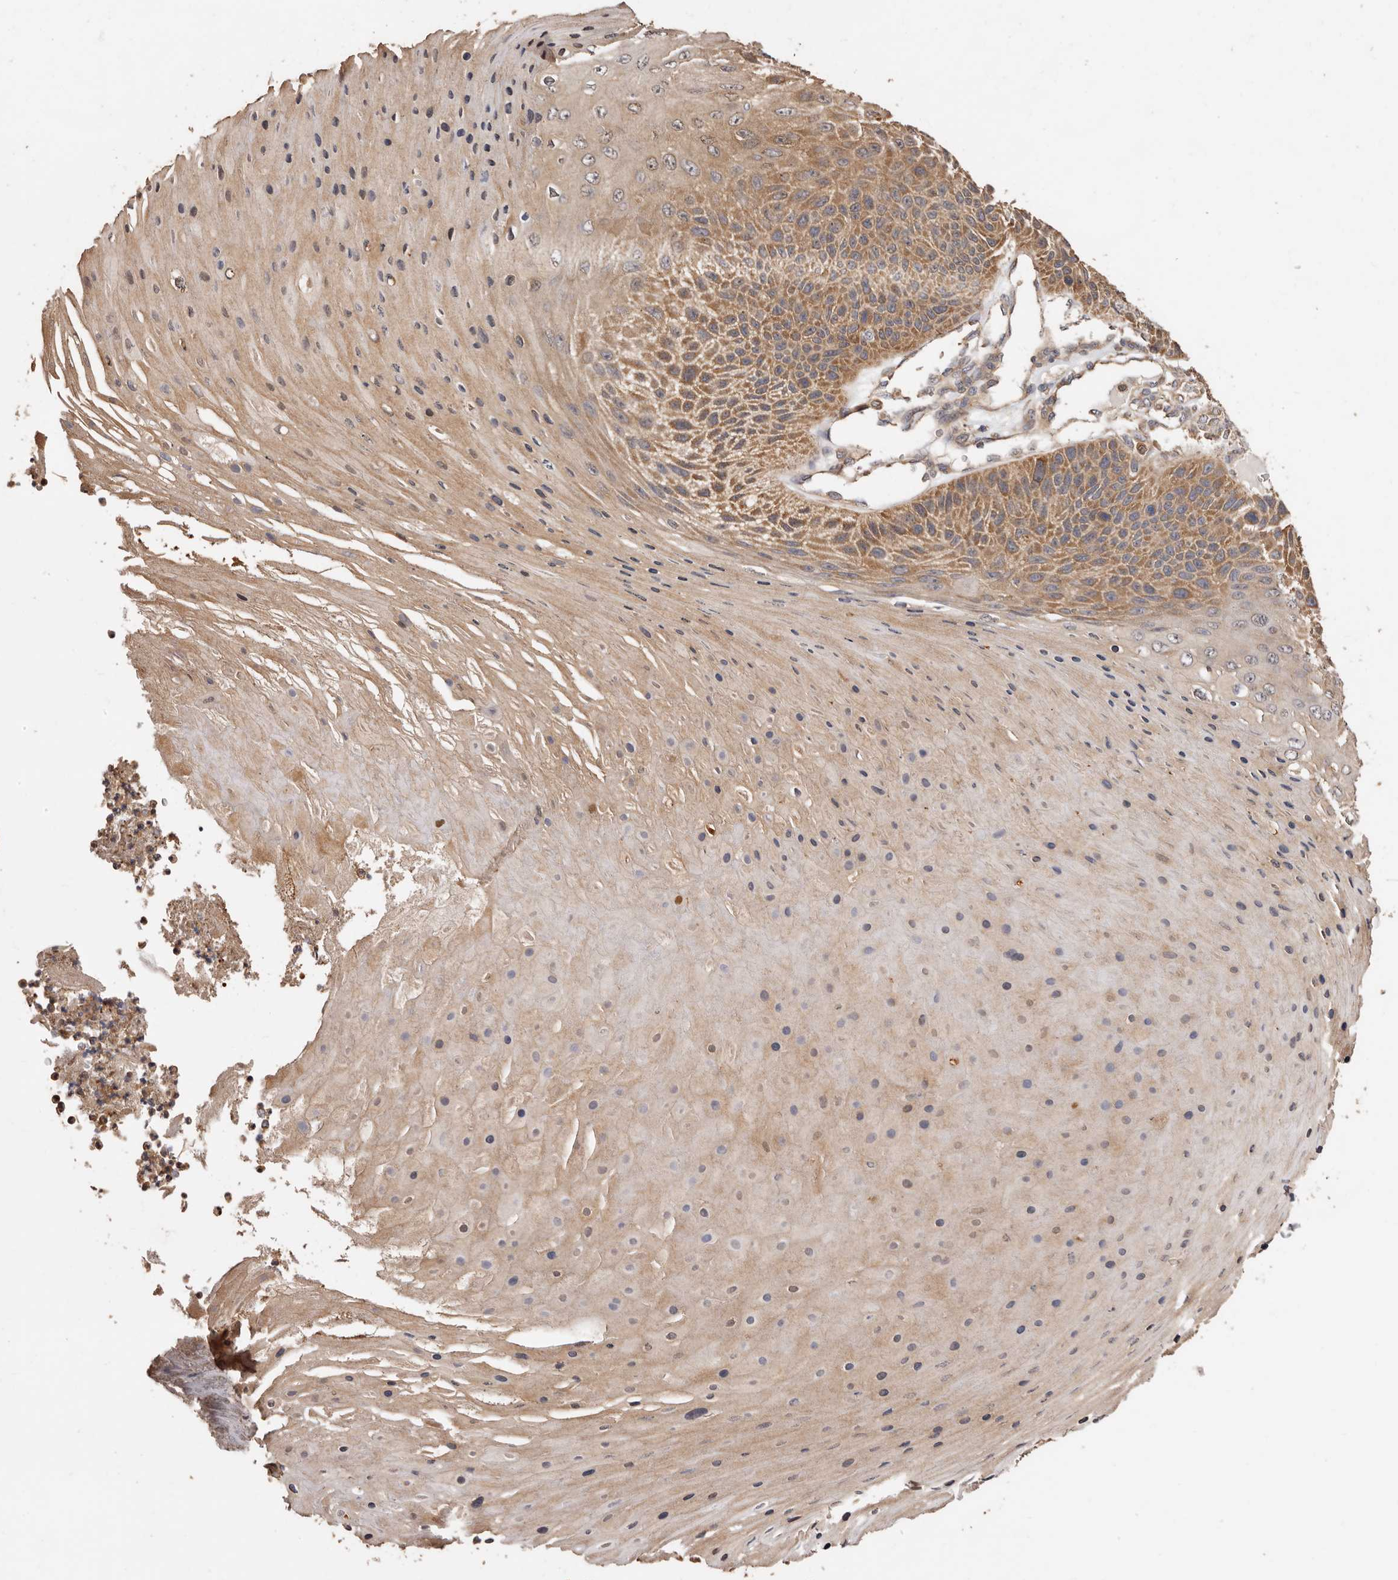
{"staining": {"intensity": "moderate", "quantity": ">75%", "location": "cytoplasmic/membranous"}, "tissue": "skin cancer", "cell_type": "Tumor cells", "image_type": "cancer", "snomed": [{"axis": "morphology", "description": "Squamous cell carcinoma, NOS"}, {"axis": "topography", "description": "Skin"}], "caption": "Moderate cytoplasmic/membranous protein positivity is identified in approximately >75% of tumor cells in squamous cell carcinoma (skin).", "gene": "COQ8B", "patient": {"sex": "female", "age": 88}}